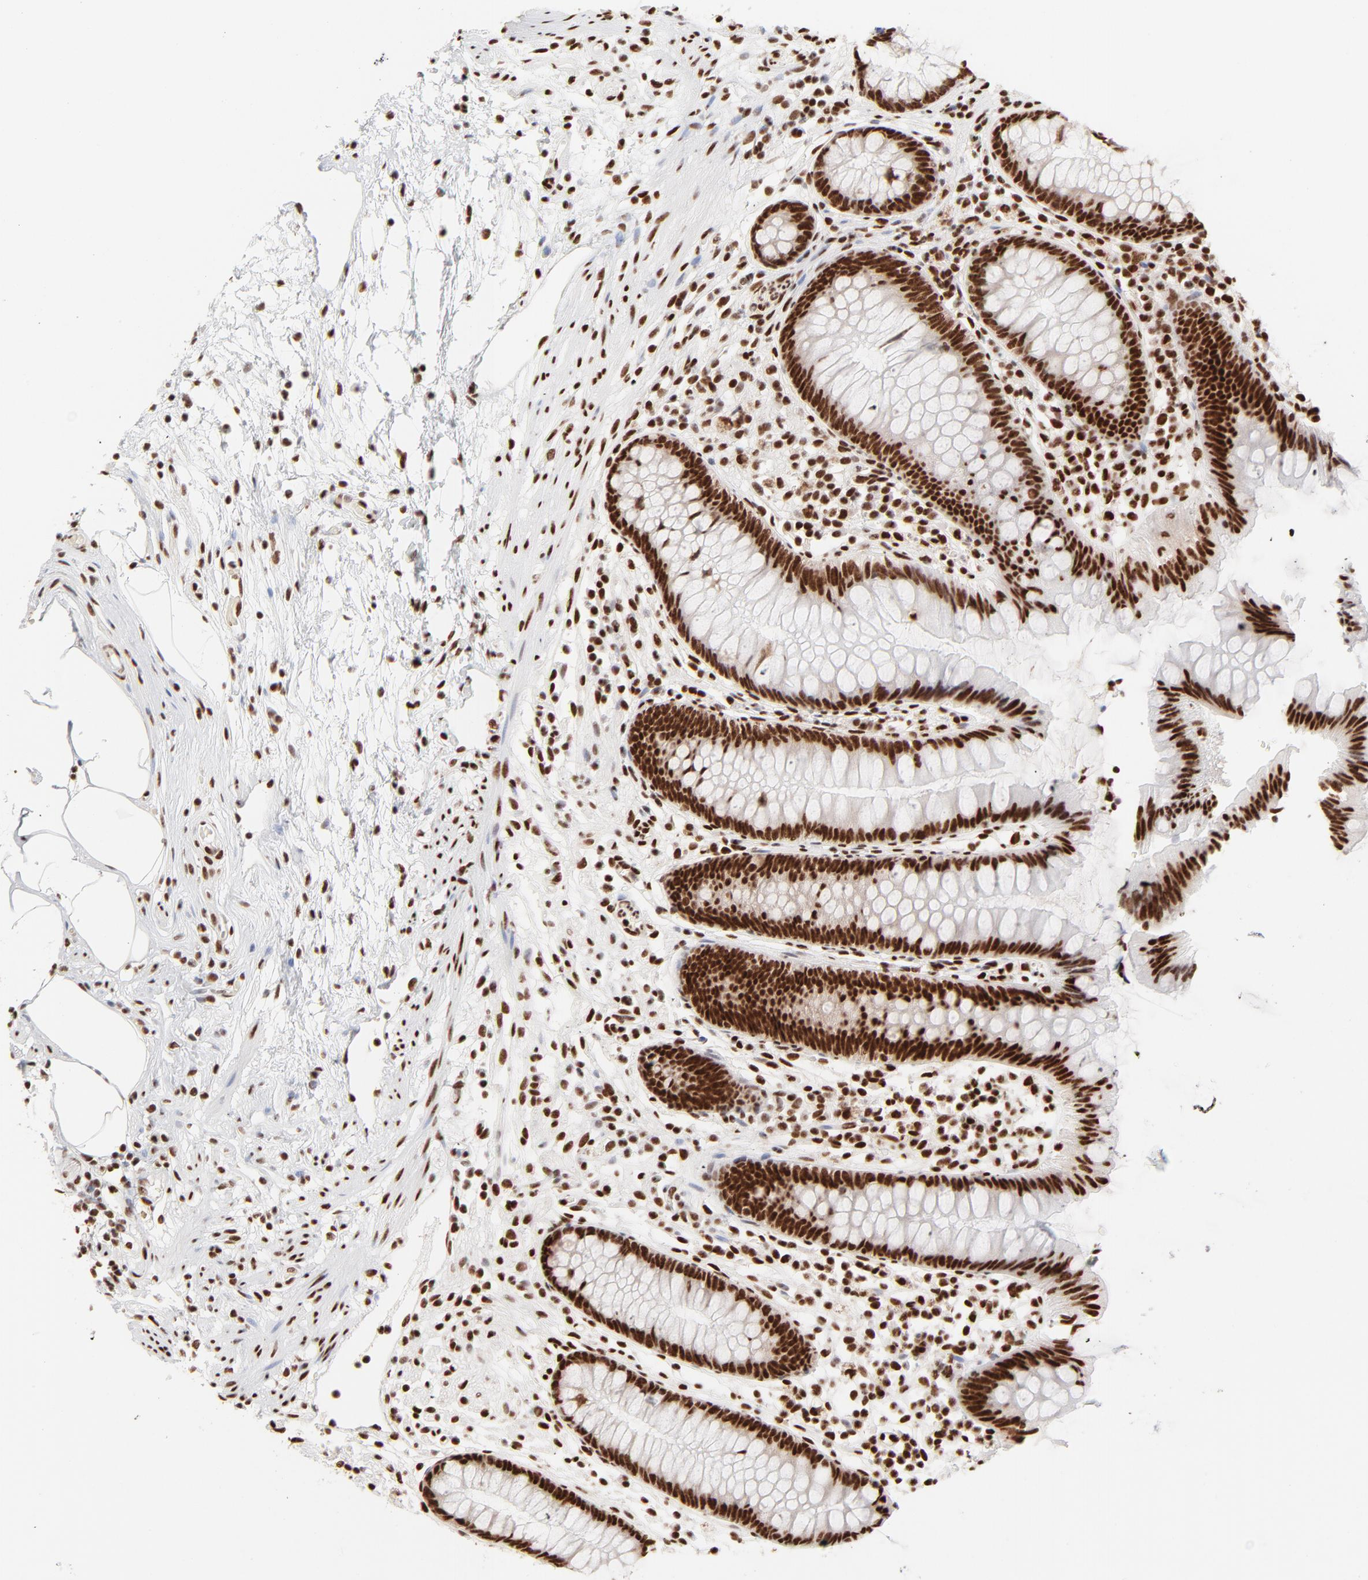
{"staining": {"intensity": "strong", "quantity": ">75%", "location": "none"}, "tissue": "appendix", "cell_type": "Glandular cells", "image_type": "normal", "snomed": [{"axis": "morphology", "description": "Normal tissue, NOS"}, {"axis": "topography", "description": "Appendix"}], "caption": "Appendix stained with IHC exhibits strong None staining in about >75% of glandular cells. Nuclei are stained in blue.", "gene": "TARDBP", "patient": {"sex": "male", "age": 38}}